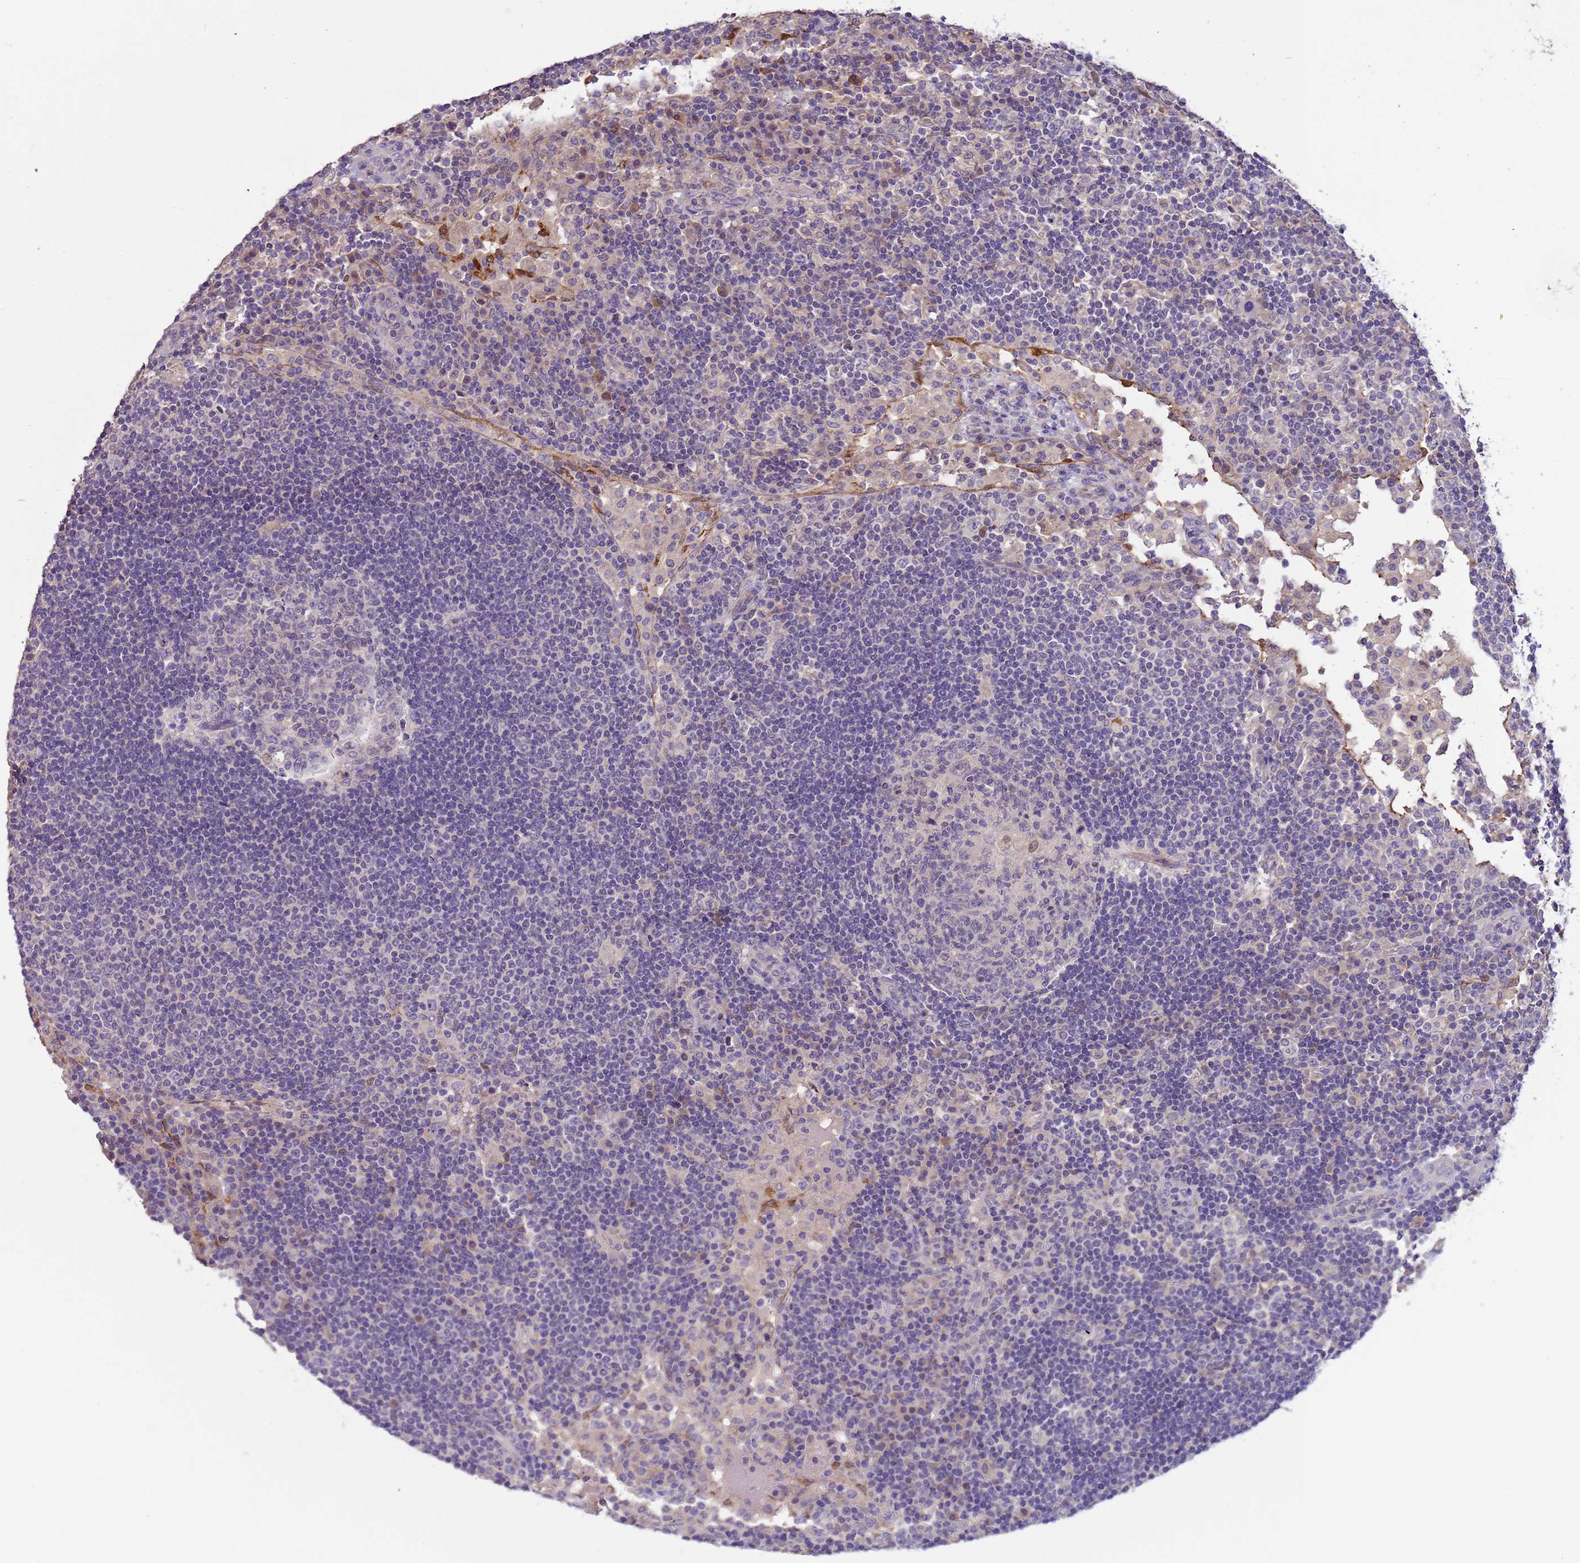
{"staining": {"intensity": "negative", "quantity": "none", "location": "none"}, "tissue": "lymph node", "cell_type": "Germinal center cells", "image_type": "normal", "snomed": [{"axis": "morphology", "description": "Normal tissue, NOS"}, {"axis": "topography", "description": "Lymph node"}], "caption": "Photomicrograph shows no significant protein expression in germinal center cells of benign lymph node.", "gene": "PLCXD3", "patient": {"sex": "female", "age": 53}}